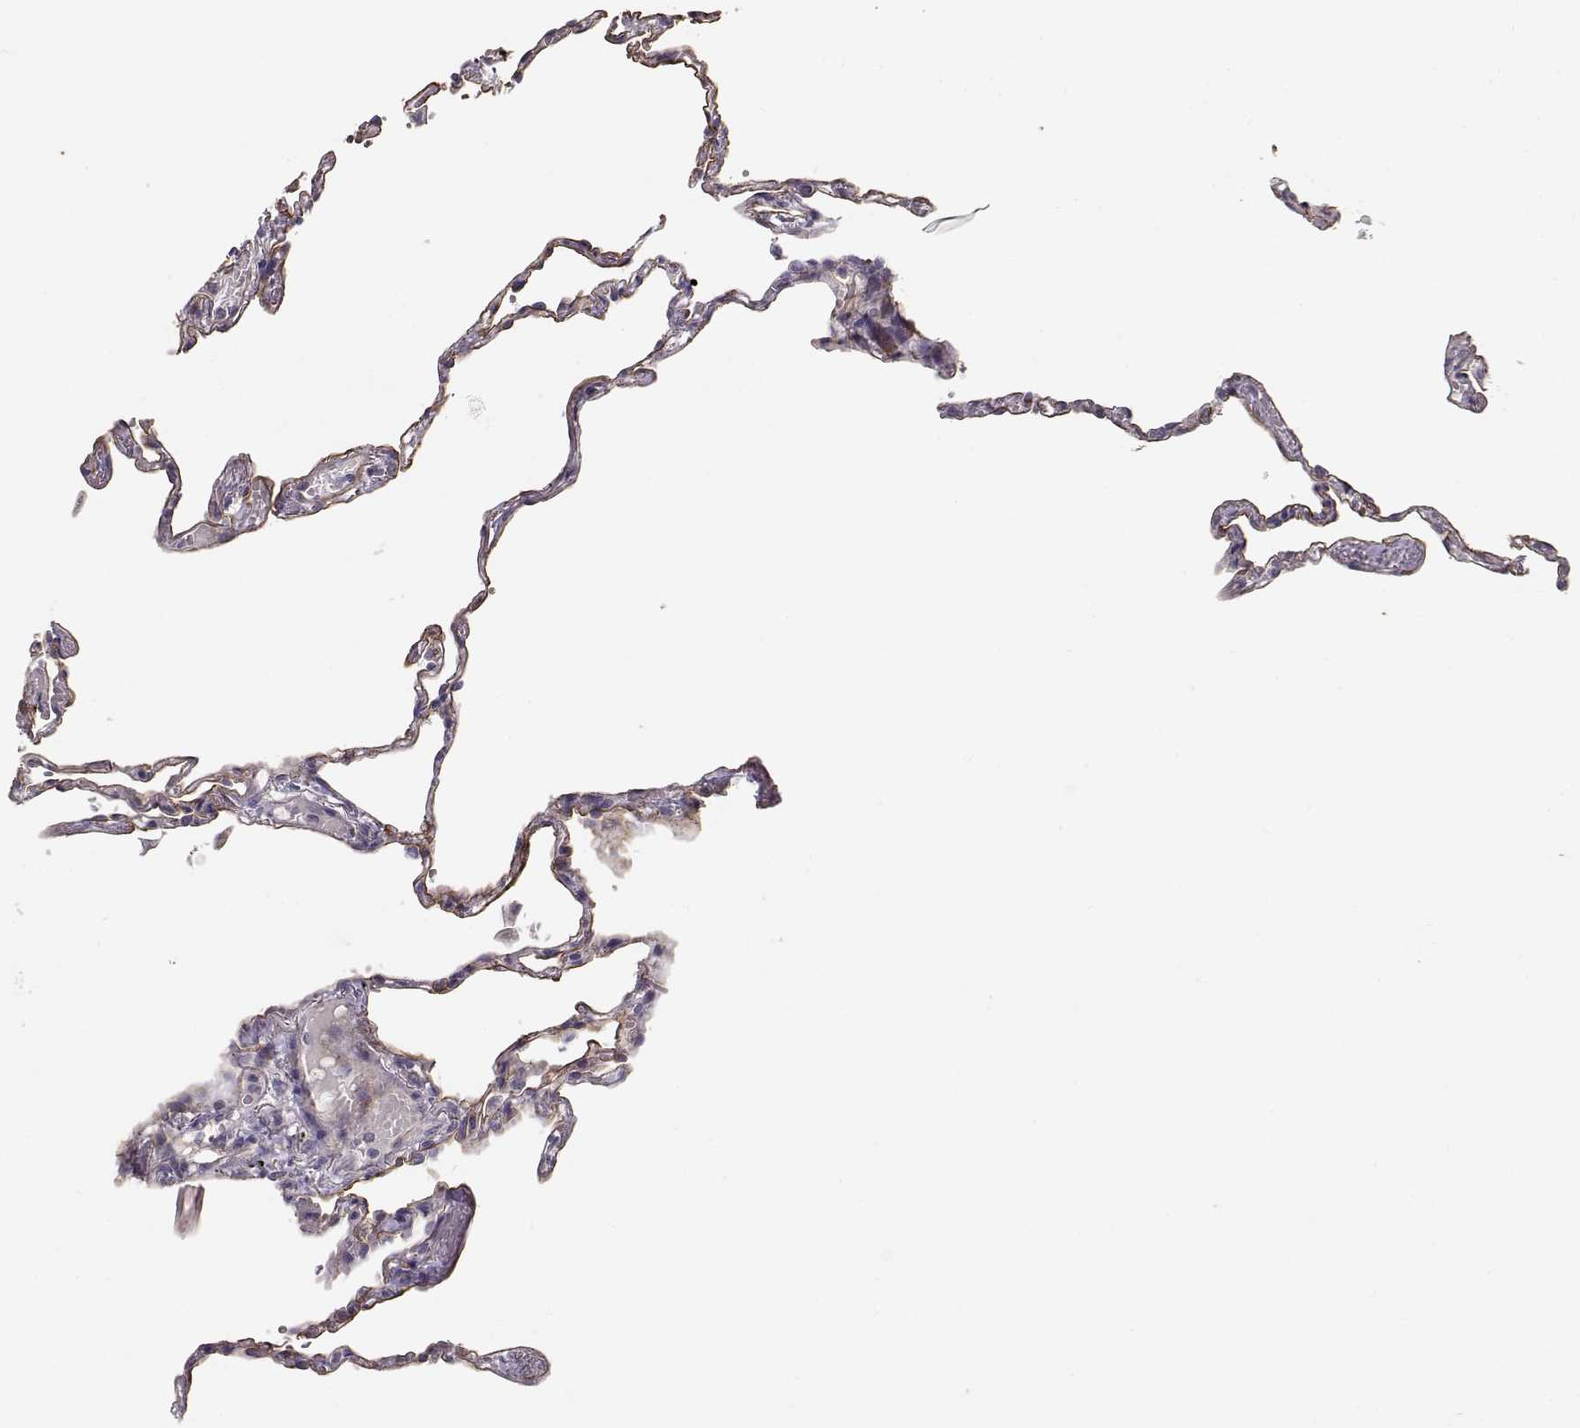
{"staining": {"intensity": "negative", "quantity": "none", "location": "none"}, "tissue": "lung", "cell_type": "Alveolar cells", "image_type": "normal", "snomed": [{"axis": "morphology", "description": "Normal tissue, NOS"}, {"axis": "topography", "description": "Lung"}], "caption": "Histopathology image shows no protein positivity in alveolar cells of unremarkable lung.", "gene": "LAMA5", "patient": {"sex": "male", "age": 78}}